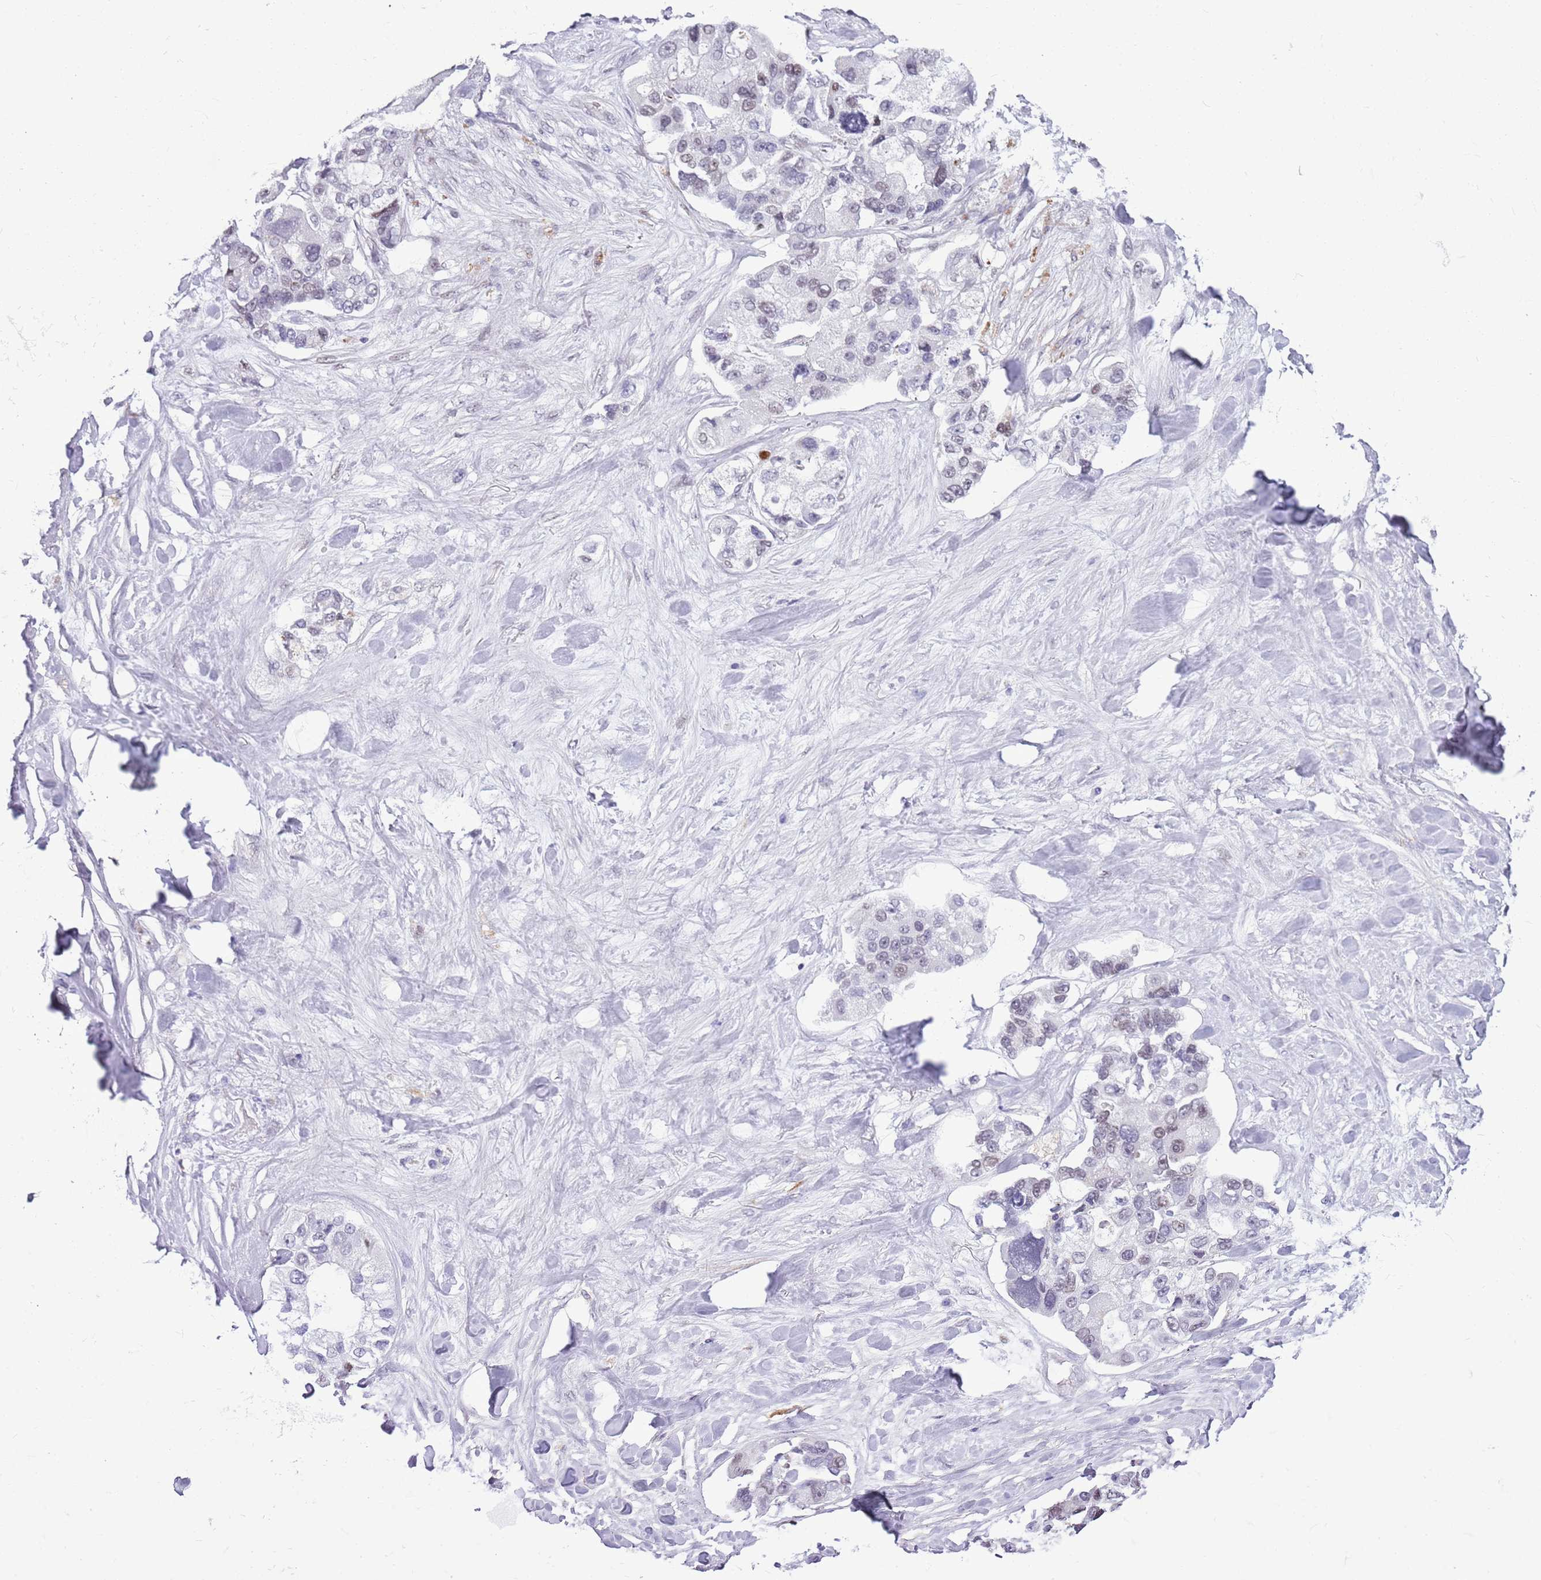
{"staining": {"intensity": "weak", "quantity": "<25%", "location": "nuclear"}, "tissue": "lung cancer", "cell_type": "Tumor cells", "image_type": "cancer", "snomed": [{"axis": "morphology", "description": "Adenocarcinoma, NOS"}, {"axis": "topography", "description": "Lung"}], "caption": "Immunohistochemistry micrograph of neoplastic tissue: human lung cancer stained with DAB (3,3'-diaminobenzidine) exhibits no significant protein staining in tumor cells. Brightfield microscopy of IHC stained with DAB (brown) and hematoxylin (blue), captured at high magnification.", "gene": "DHX32", "patient": {"sex": "female", "age": 54}}